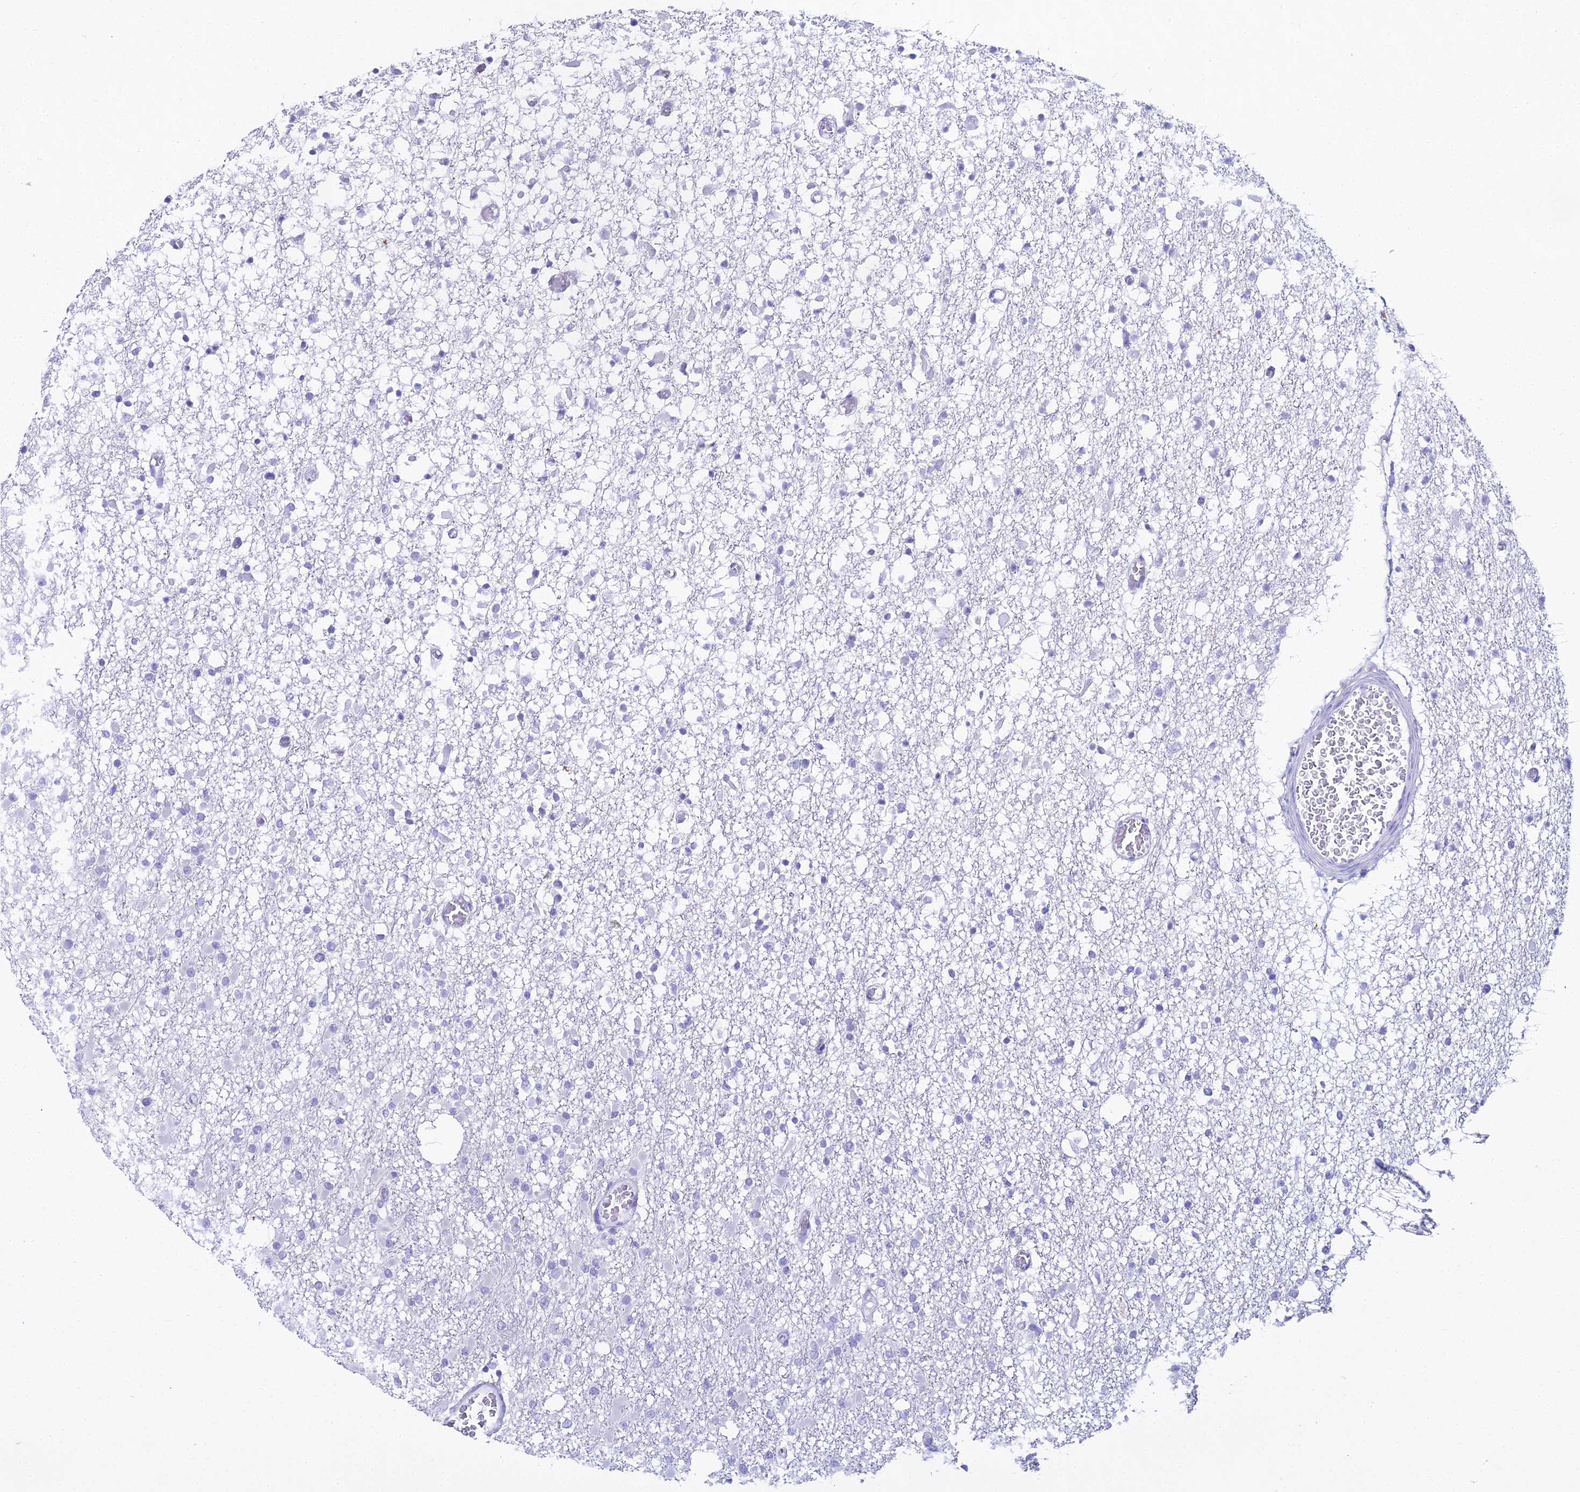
{"staining": {"intensity": "negative", "quantity": "none", "location": "none"}, "tissue": "glioma", "cell_type": "Tumor cells", "image_type": "cancer", "snomed": [{"axis": "morphology", "description": "Glioma, malignant, Low grade"}, {"axis": "topography", "description": "Brain"}], "caption": "Protein analysis of malignant low-grade glioma demonstrates no significant staining in tumor cells.", "gene": "CGB2", "patient": {"sex": "female", "age": 22}}